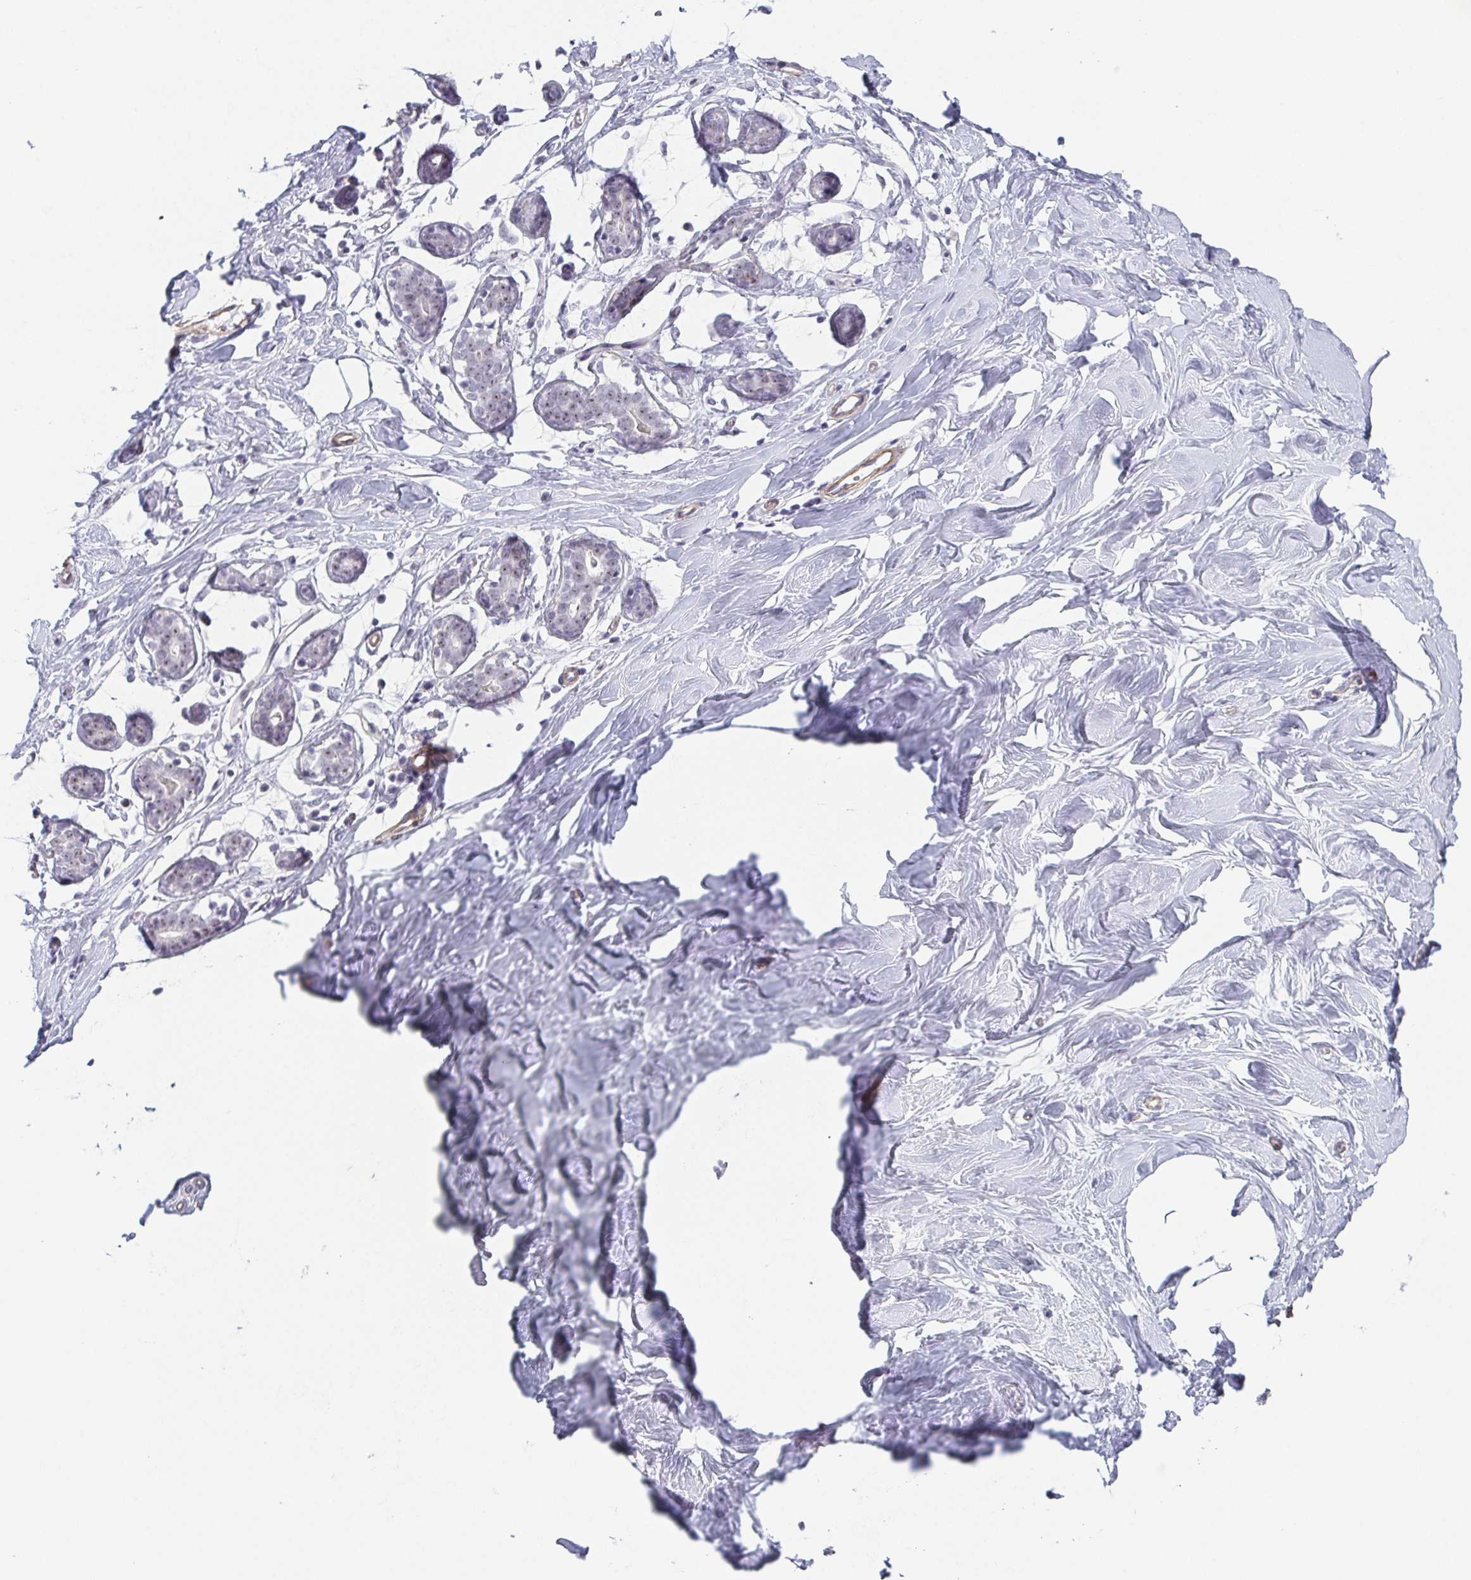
{"staining": {"intensity": "negative", "quantity": "none", "location": "none"}, "tissue": "breast", "cell_type": "Adipocytes", "image_type": "normal", "snomed": [{"axis": "morphology", "description": "Normal tissue, NOS"}, {"axis": "topography", "description": "Breast"}], "caption": "High power microscopy histopathology image of an IHC micrograph of normal breast, revealing no significant expression in adipocytes. (Stains: DAB immunohistochemistry with hematoxylin counter stain, Microscopy: brightfield microscopy at high magnification).", "gene": "EXOSC7", "patient": {"sex": "female", "age": 27}}